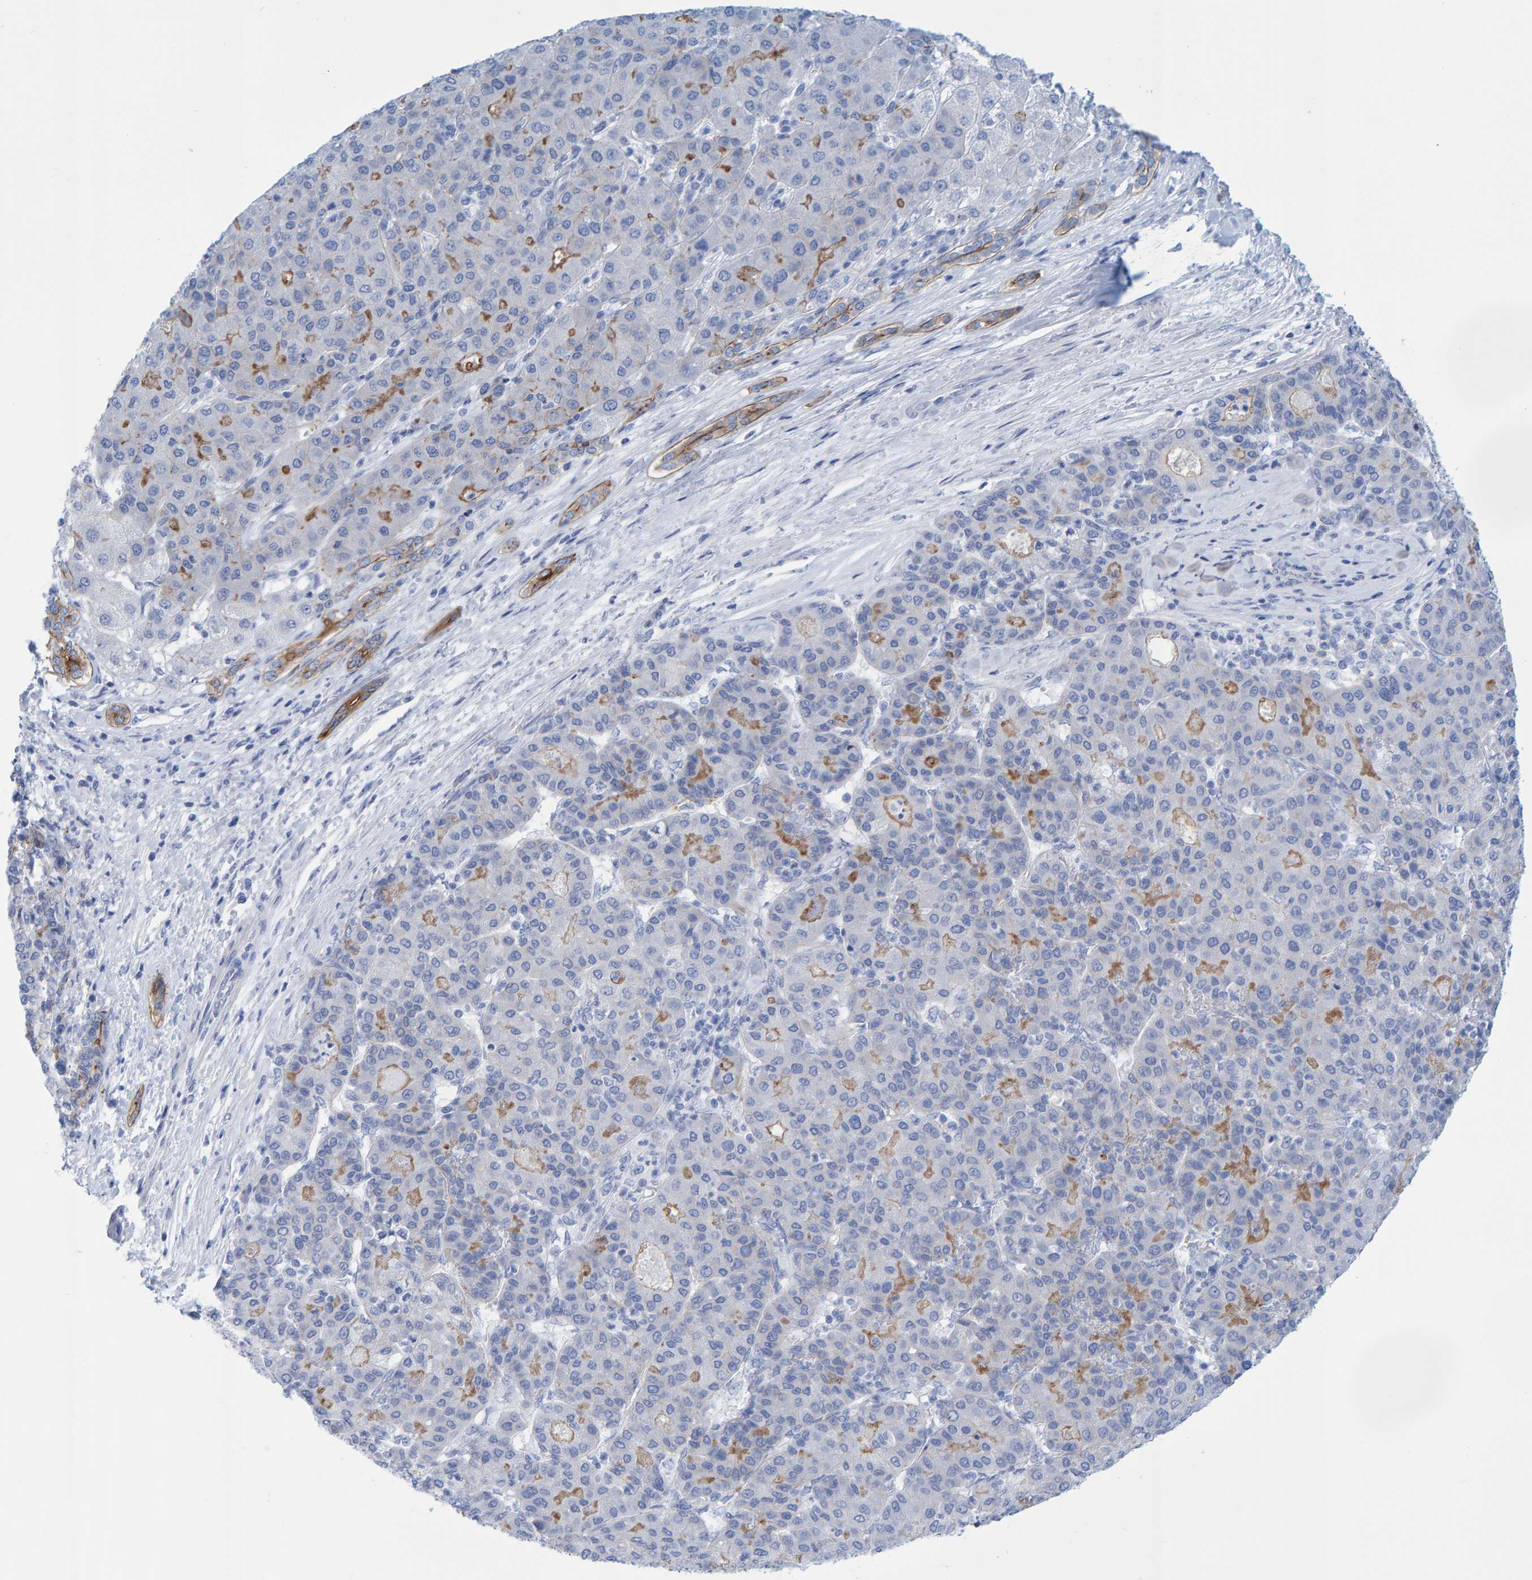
{"staining": {"intensity": "moderate", "quantity": "<25%", "location": "cytoplasmic/membranous"}, "tissue": "liver cancer", "cell_type": "Tumor cells", "image_type": "cancer", "snomed": [{"axis": "morphology", "description": "Carcinoma, Hepatocellular, NOS"}, {"axis": "topography", "description": "Liver"}], "caption": "High-magnification brightfield microscopy of liver hepatocellular carcinoma stained with DAB (brown) and counterstained with hematoxylin (blue). tumor cells exhibit moderate cytoplasmic/membranous staining is identified in about<25% of cells.", "gene": "JAKMIP3", "patient": {"sex": "male", "age": 65}}